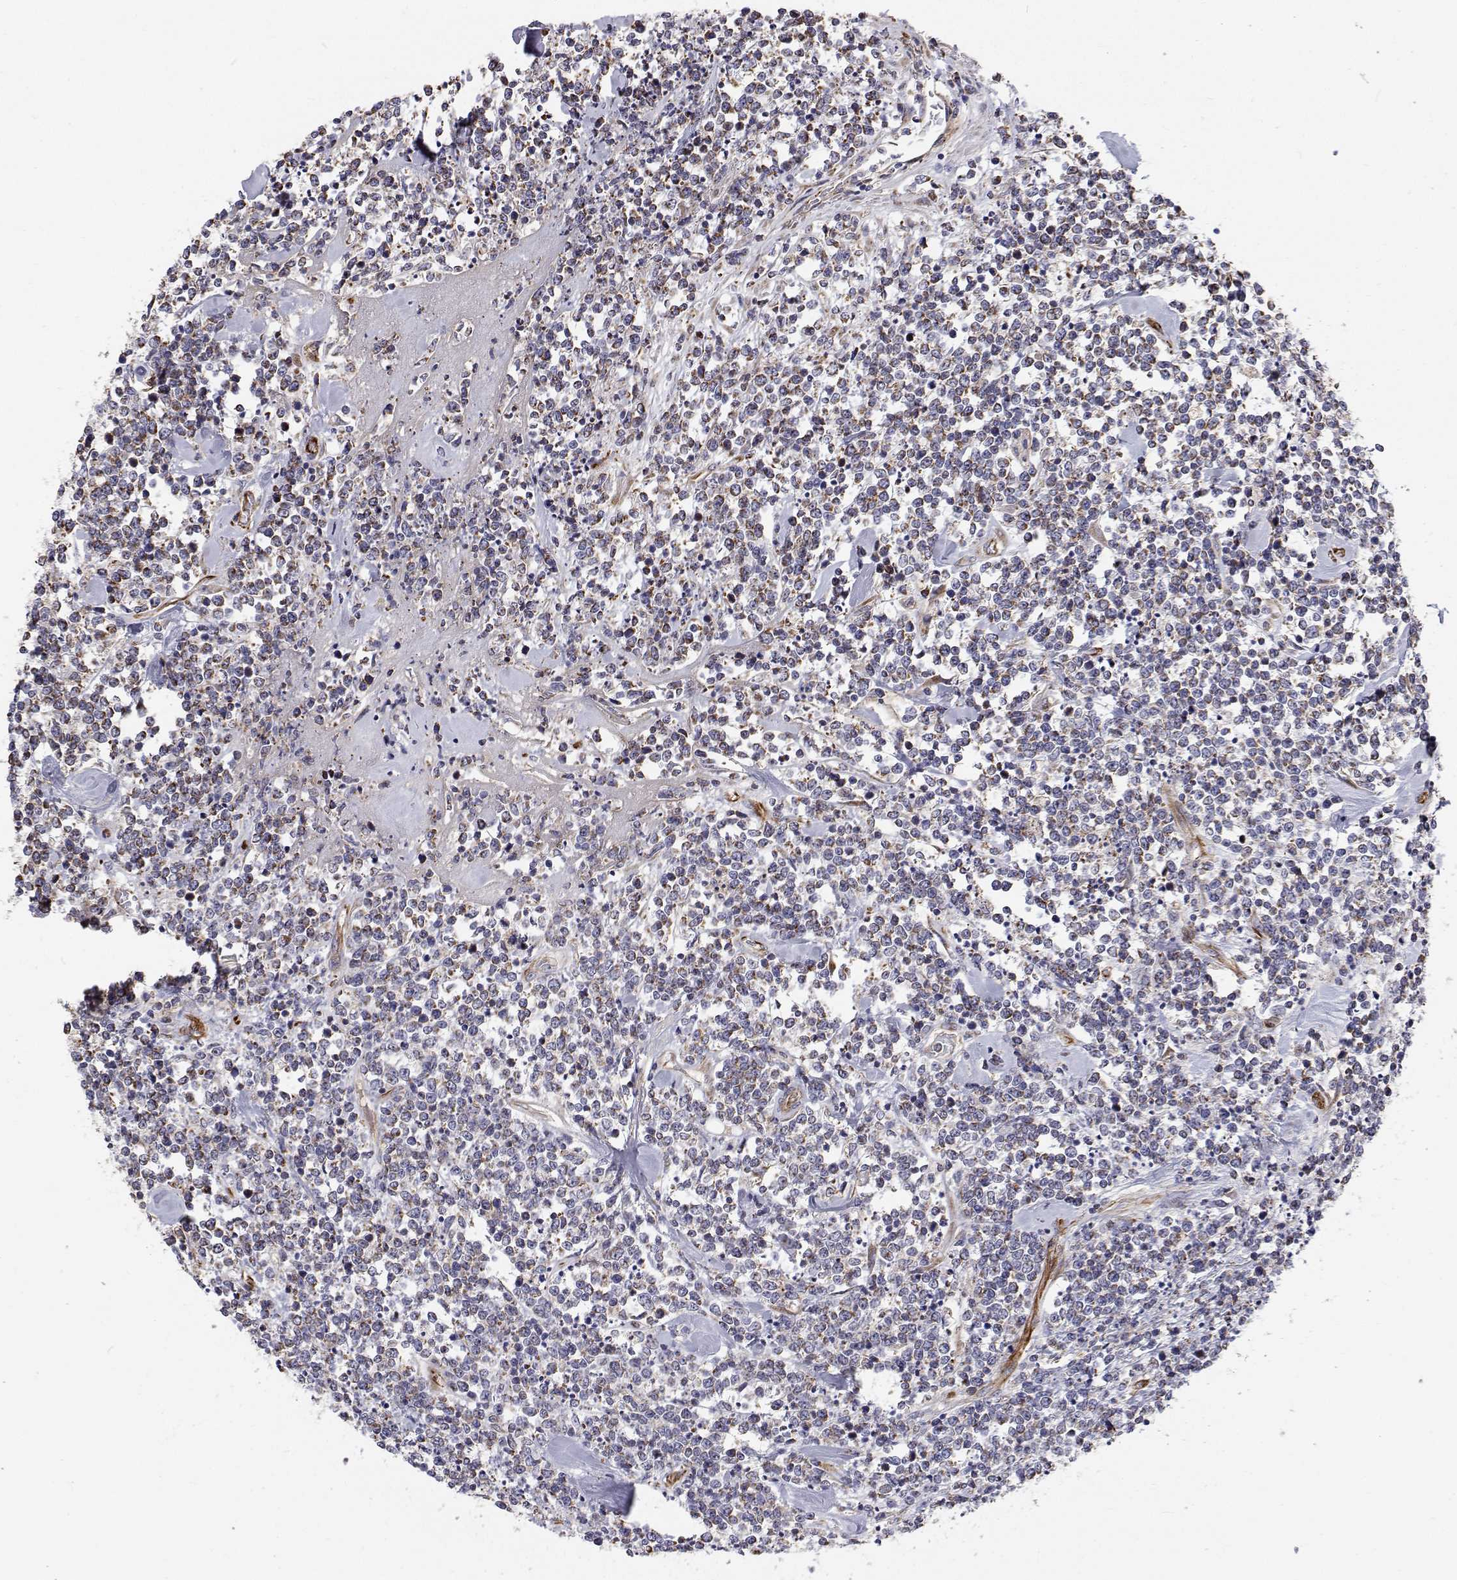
{"staining": {"intensity": "negative", "quantity": "none", "location": "none"}, "tissue": "lymphoma", "cell_type": "Tumor cells", "image_type": "cancer", "snomed": [{"axis": "morphology", "description": "Malignant lymphoma, non-Hodgkin's type, High grade"}, {"axis": "topography", "description": "Colon"}], "caption": "There is no significant staining in tumor cells of high-grade malignant lymphoma, non-Hodgkin's type. (DAB (3,3'-diaminobenzidine) immunohistochemistry with hematoxylin counter stain).", "gene": "SPICE1", "patient": {"sex": "male", "age": 82}}